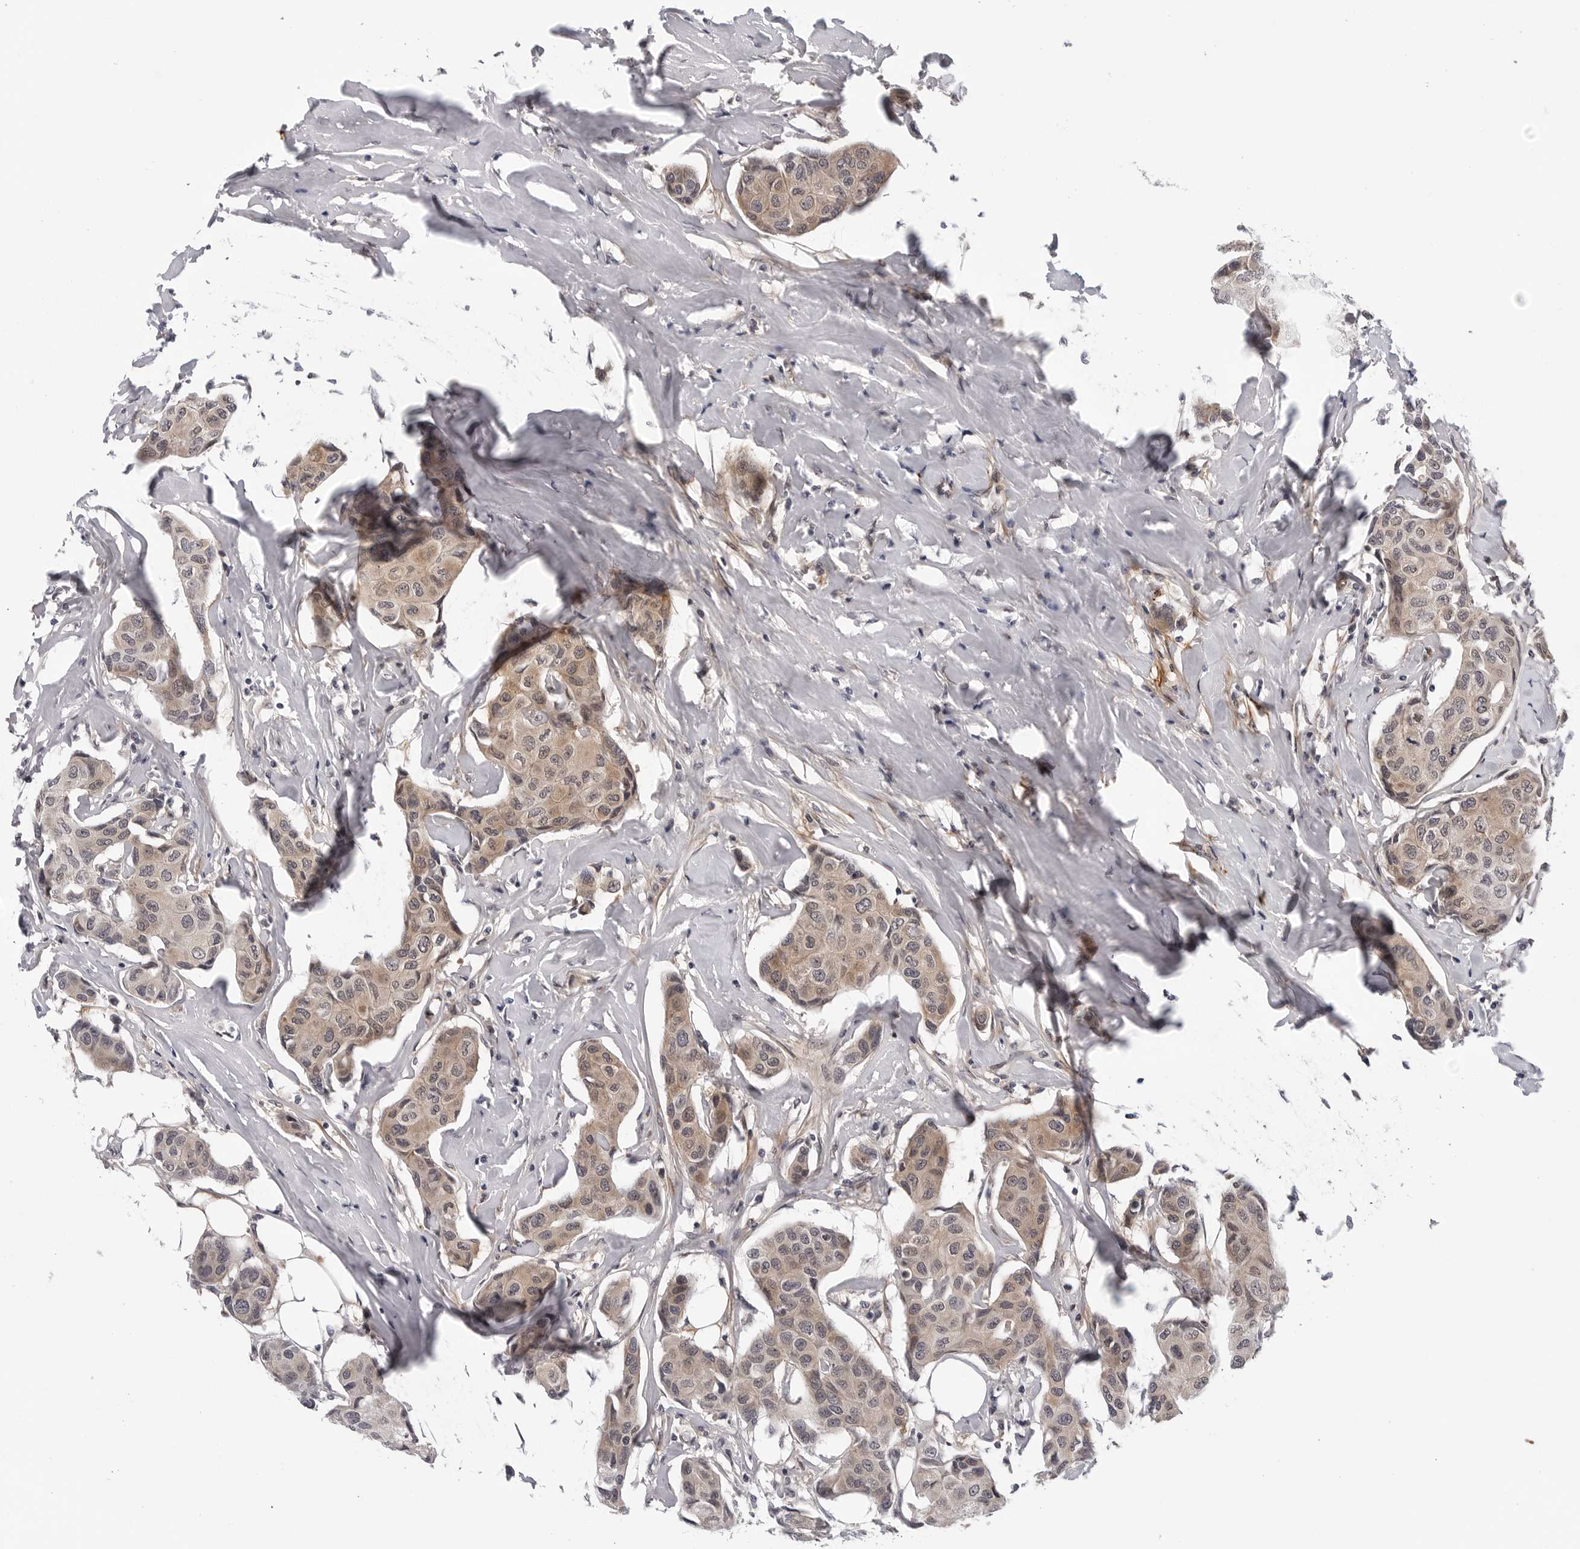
{"staining": {"intensity": "weak", "quantity": ">75%", "location": "cytoplasmic/membranous,nuclear"}, "tissue": "breast cancer", "cell_type": "Tumor cells", "image_type": "cancer", "snomed": [{"axis": "morphology", "description": "Duct carcinoma"}, {"axis": "topography", "description": "Breast"}], "caption": "About >75% of tumor cells in breast infiltrating ductal carcinoma exhibit weak cytoplasmic/membranous and nuclear protein positivity as visualized by brown immunohistochemical staining.", "gene": "KIAA1614", "patient": {"sex": "female", "age": 80}}